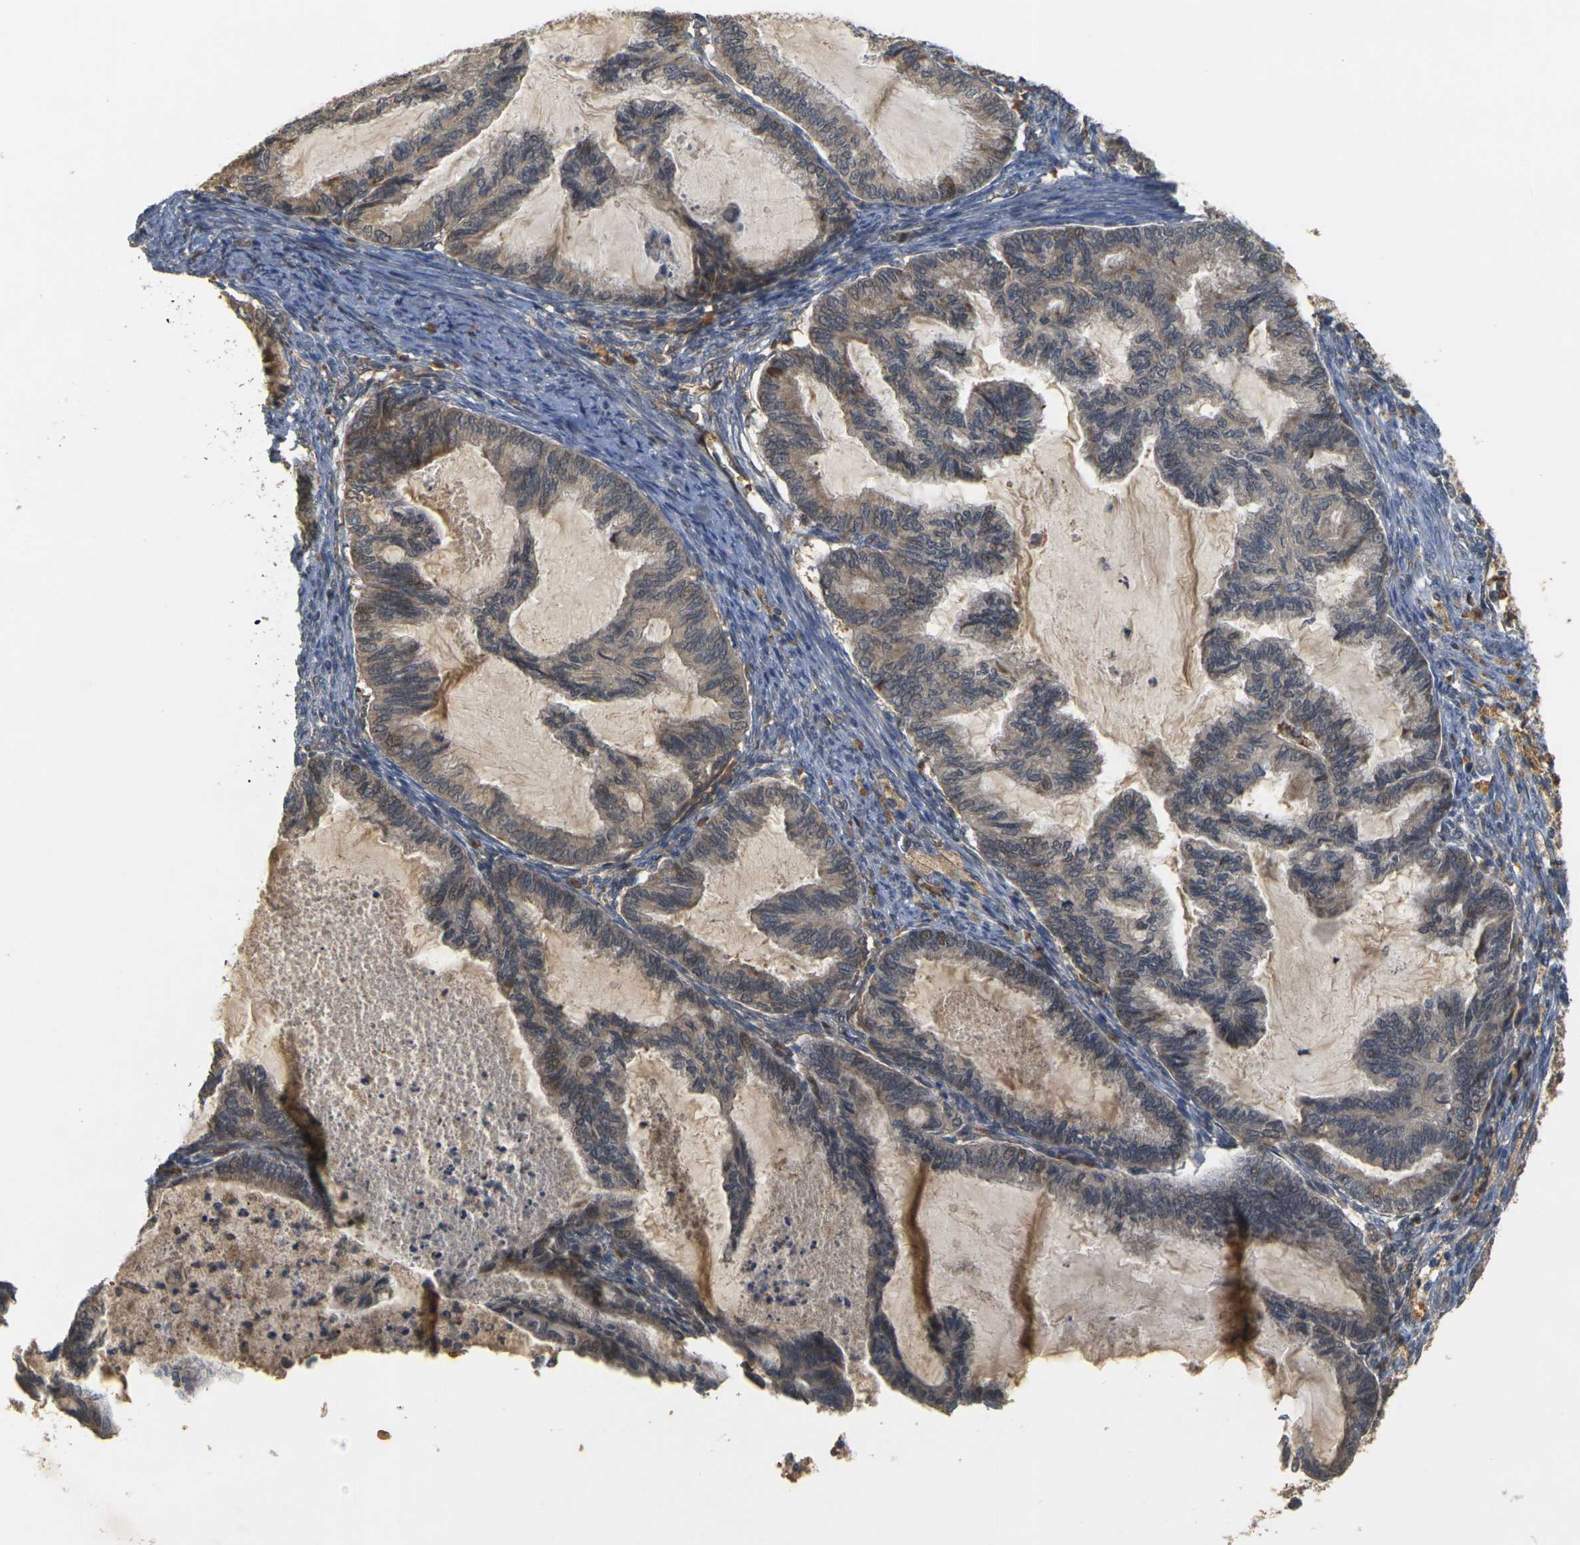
{"staining": {"intensity": "weak", "quantity": ">75%", "location": "cytoplasmic/membranous"}, "tissue": "cervical cancer", "cell_type": "Tumor cells", "image_type": "cancer", "snomed": [{"axis": "morphology", "description": "Normal tissue, NOS"}, {"axis": "morphology", "description": "Adenocarcinoma, NOS"}, {"axis": "topography", "description": "Cervix"}, {"axis": "topography", "description": "Endometrium"}], "caption": "Tumor cells reveal low levels of weak cytoplasmic/membranous positivity in approximately >75% of cells in adenocarcinoma (cervical).", "gene": "MEGF9", "patient": {"sex": "female", "age": 86}}